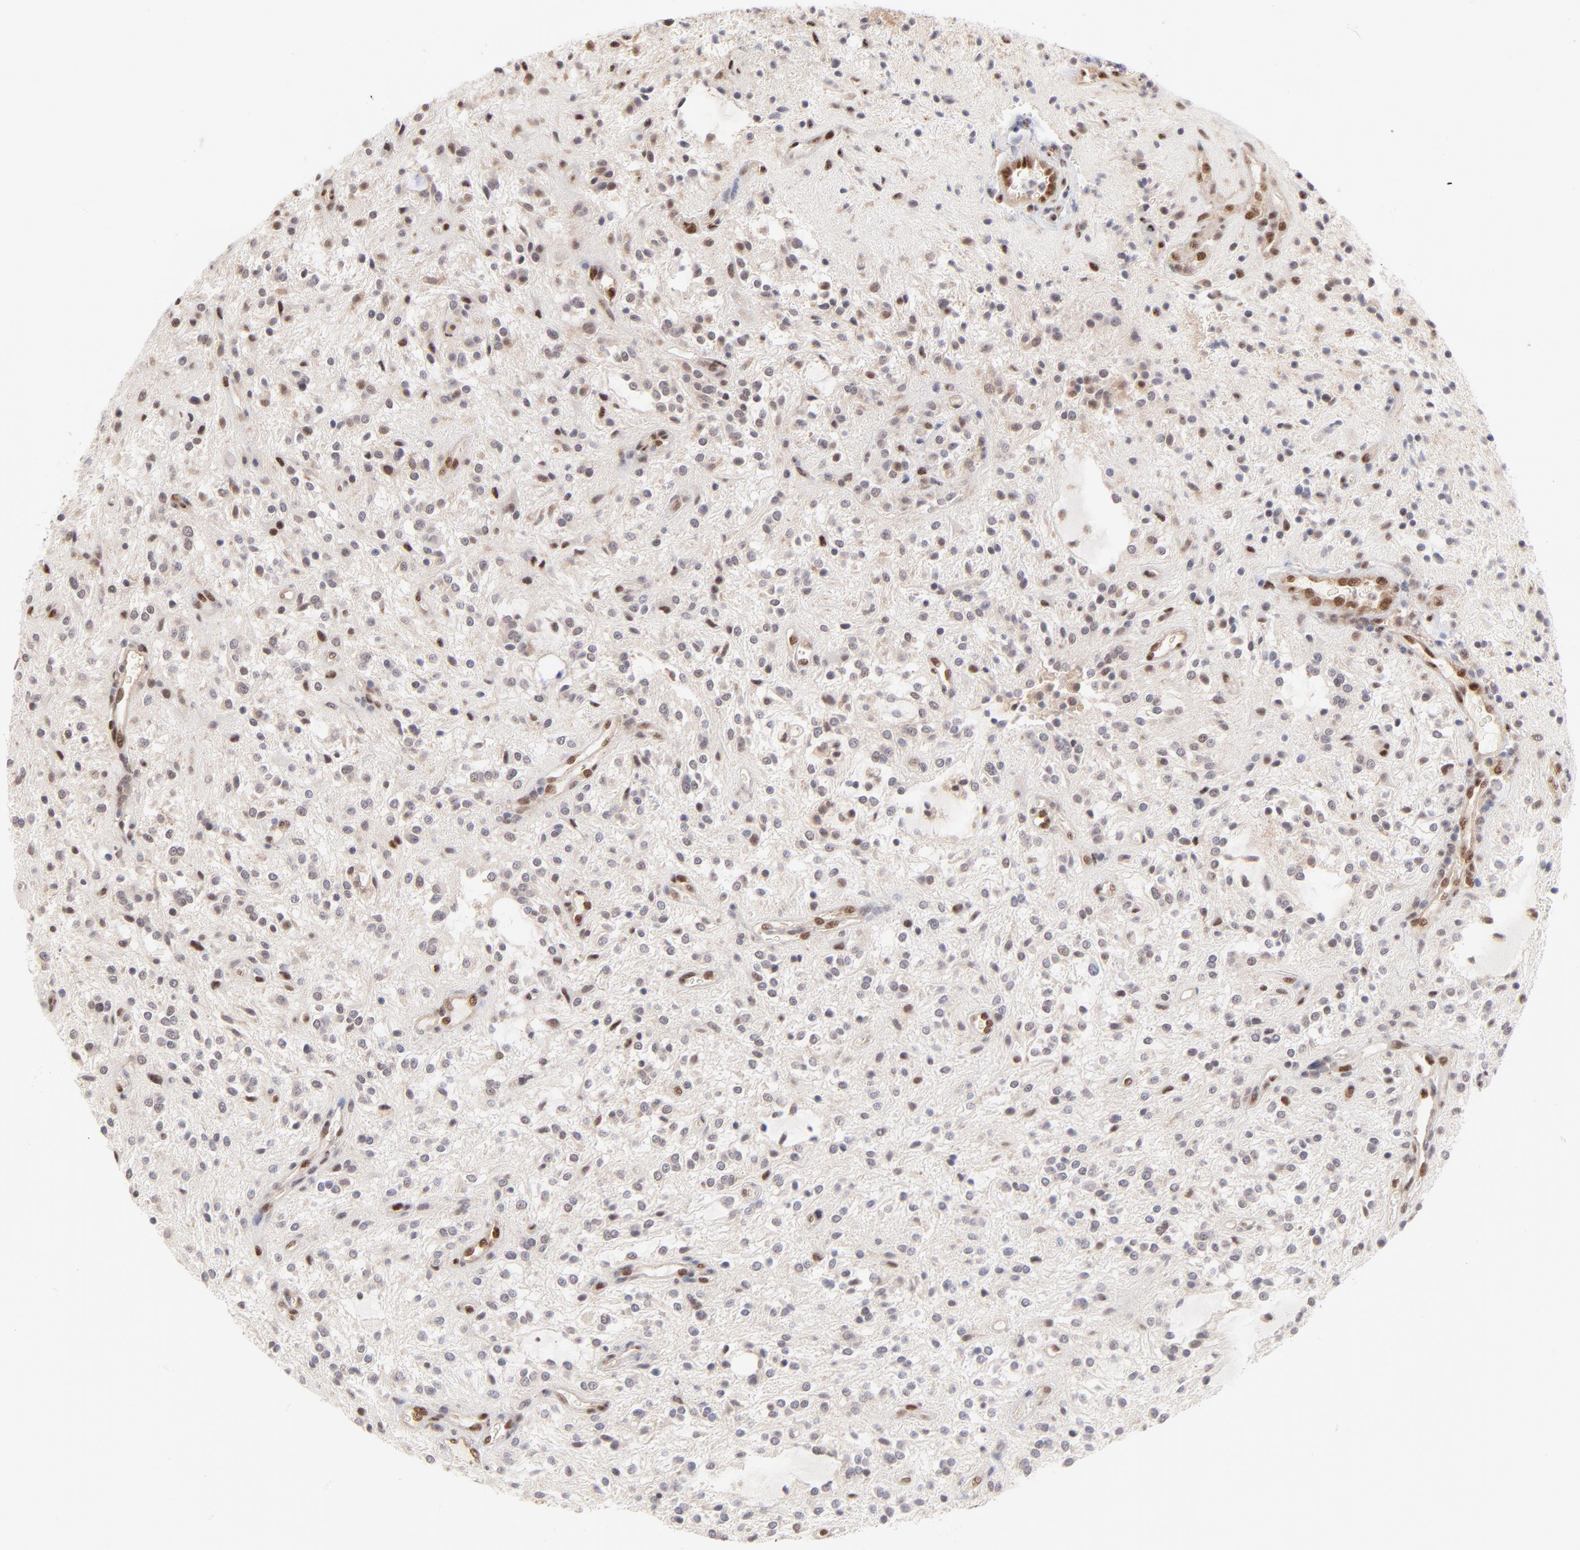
{"staining": {"intensity": "strong", "quantity": "<25%", "location": "nuclear"}, "tissue": "glioma", "cell_type": "Tumor cells", "image_type": "cancer", "snomed": [{"axis": "morphology", "description": "Glioma, malignant, NOS"}, {"axis": "topography", "description": "Cerebellum"}], "caption": "This is a photomicrograph of immunohistochemistry staining of glioma (malignant), which shows strong expression in the nuclear of tumor cells.", "gene": "STAT3", "patient": {"sex": "female", "age": 10}}